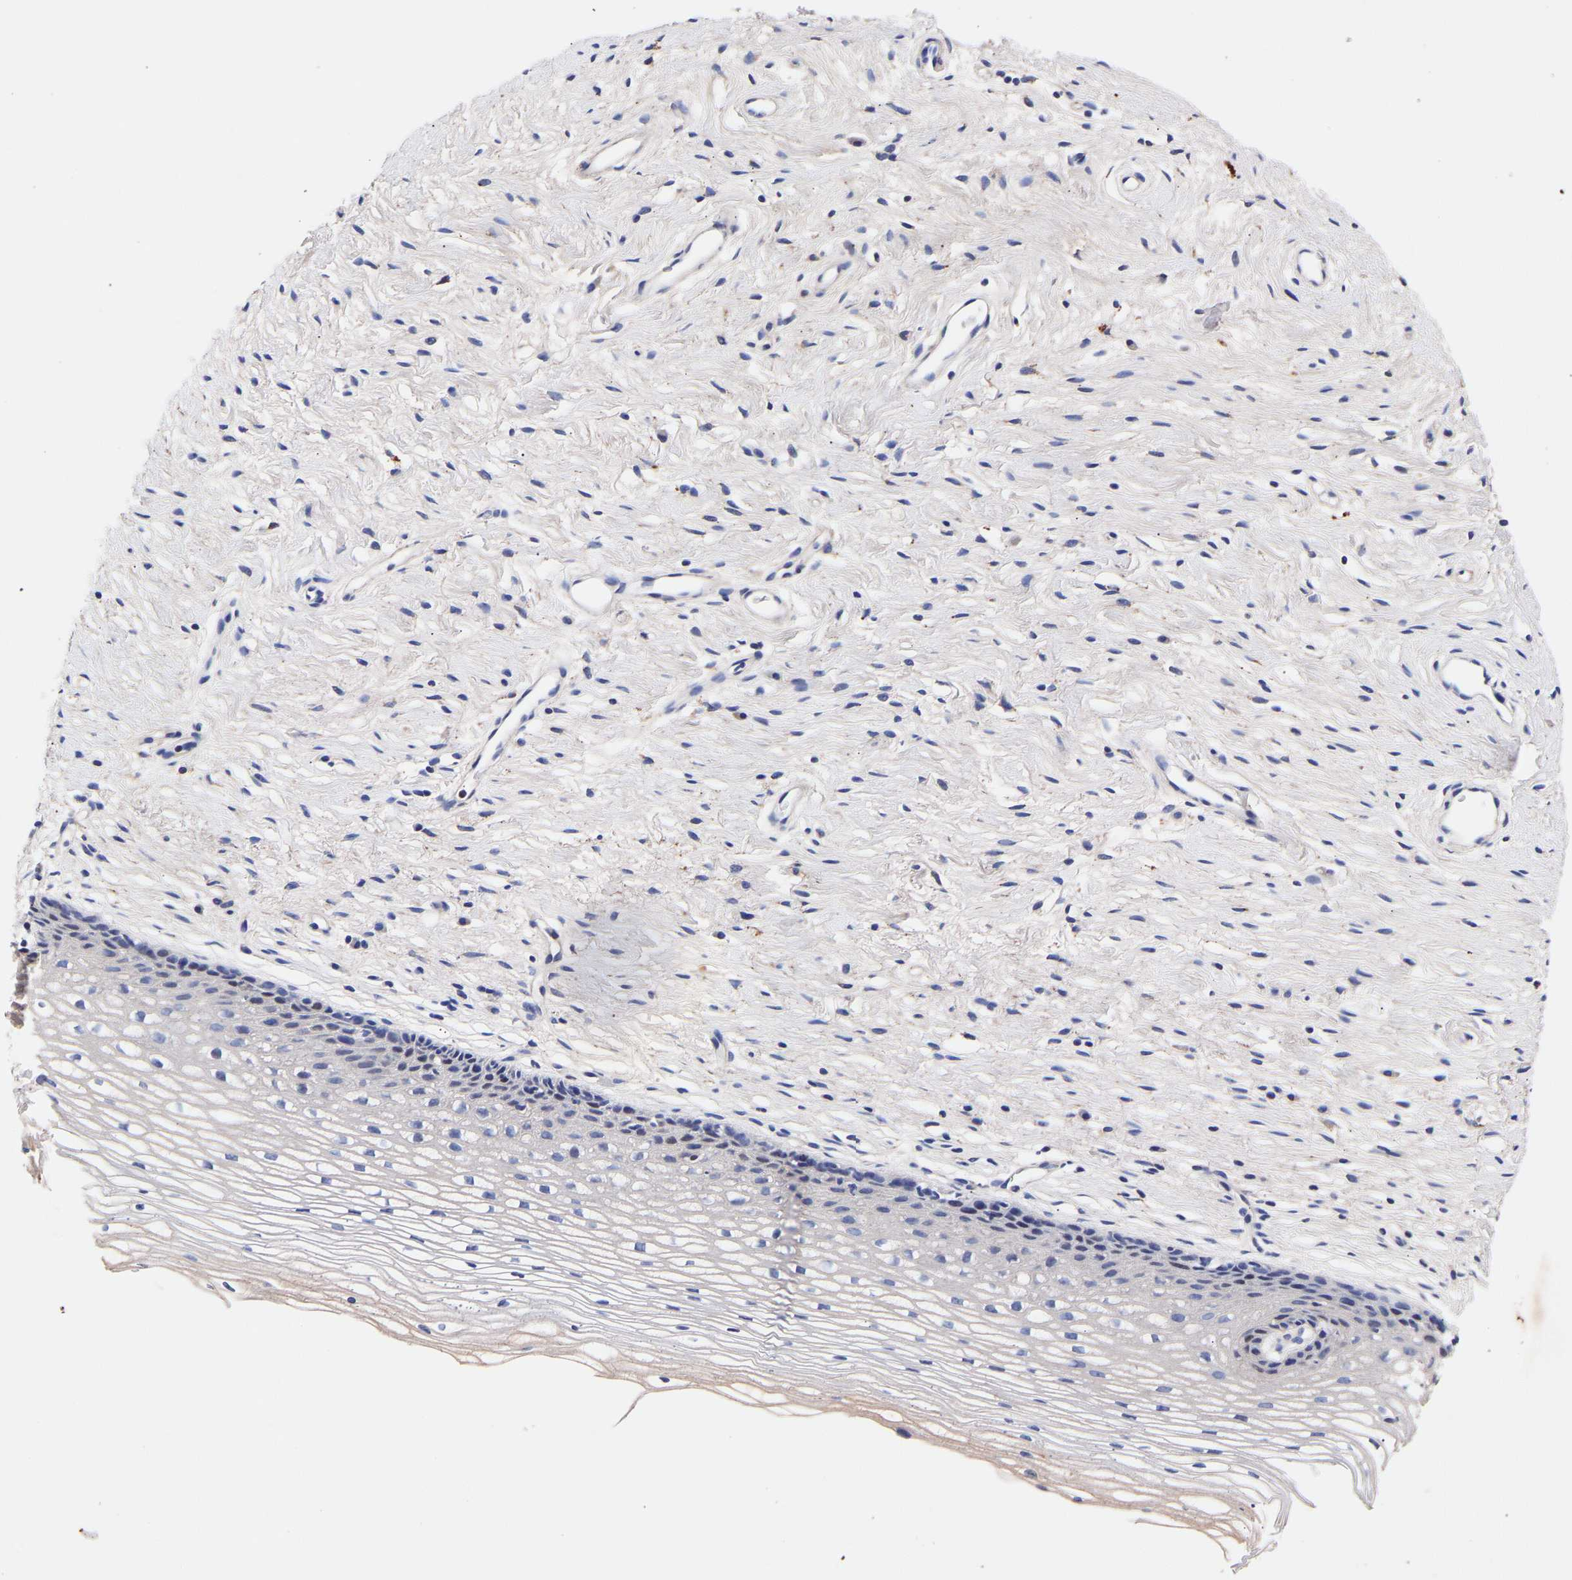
{"staining": {"intensity": "negative", "quantity": "none", "location": "none"}, "tissue": "cervix", "cell_type": "Glandular cells", "image_type": "normal", "snomed": [{"axis": "morphology", "description": "Normal tissue, NOS"}, {"axis": "topography", "description": "Cervix"}], "caption": "This photomicrograph is of normal cervix stained with IHC to label a protein in brown with the nuclei are counter-stained blue. There is no staining in glandular cells.", "gene": "SEM1", "patient": {"sex": "female", "age": 77}}